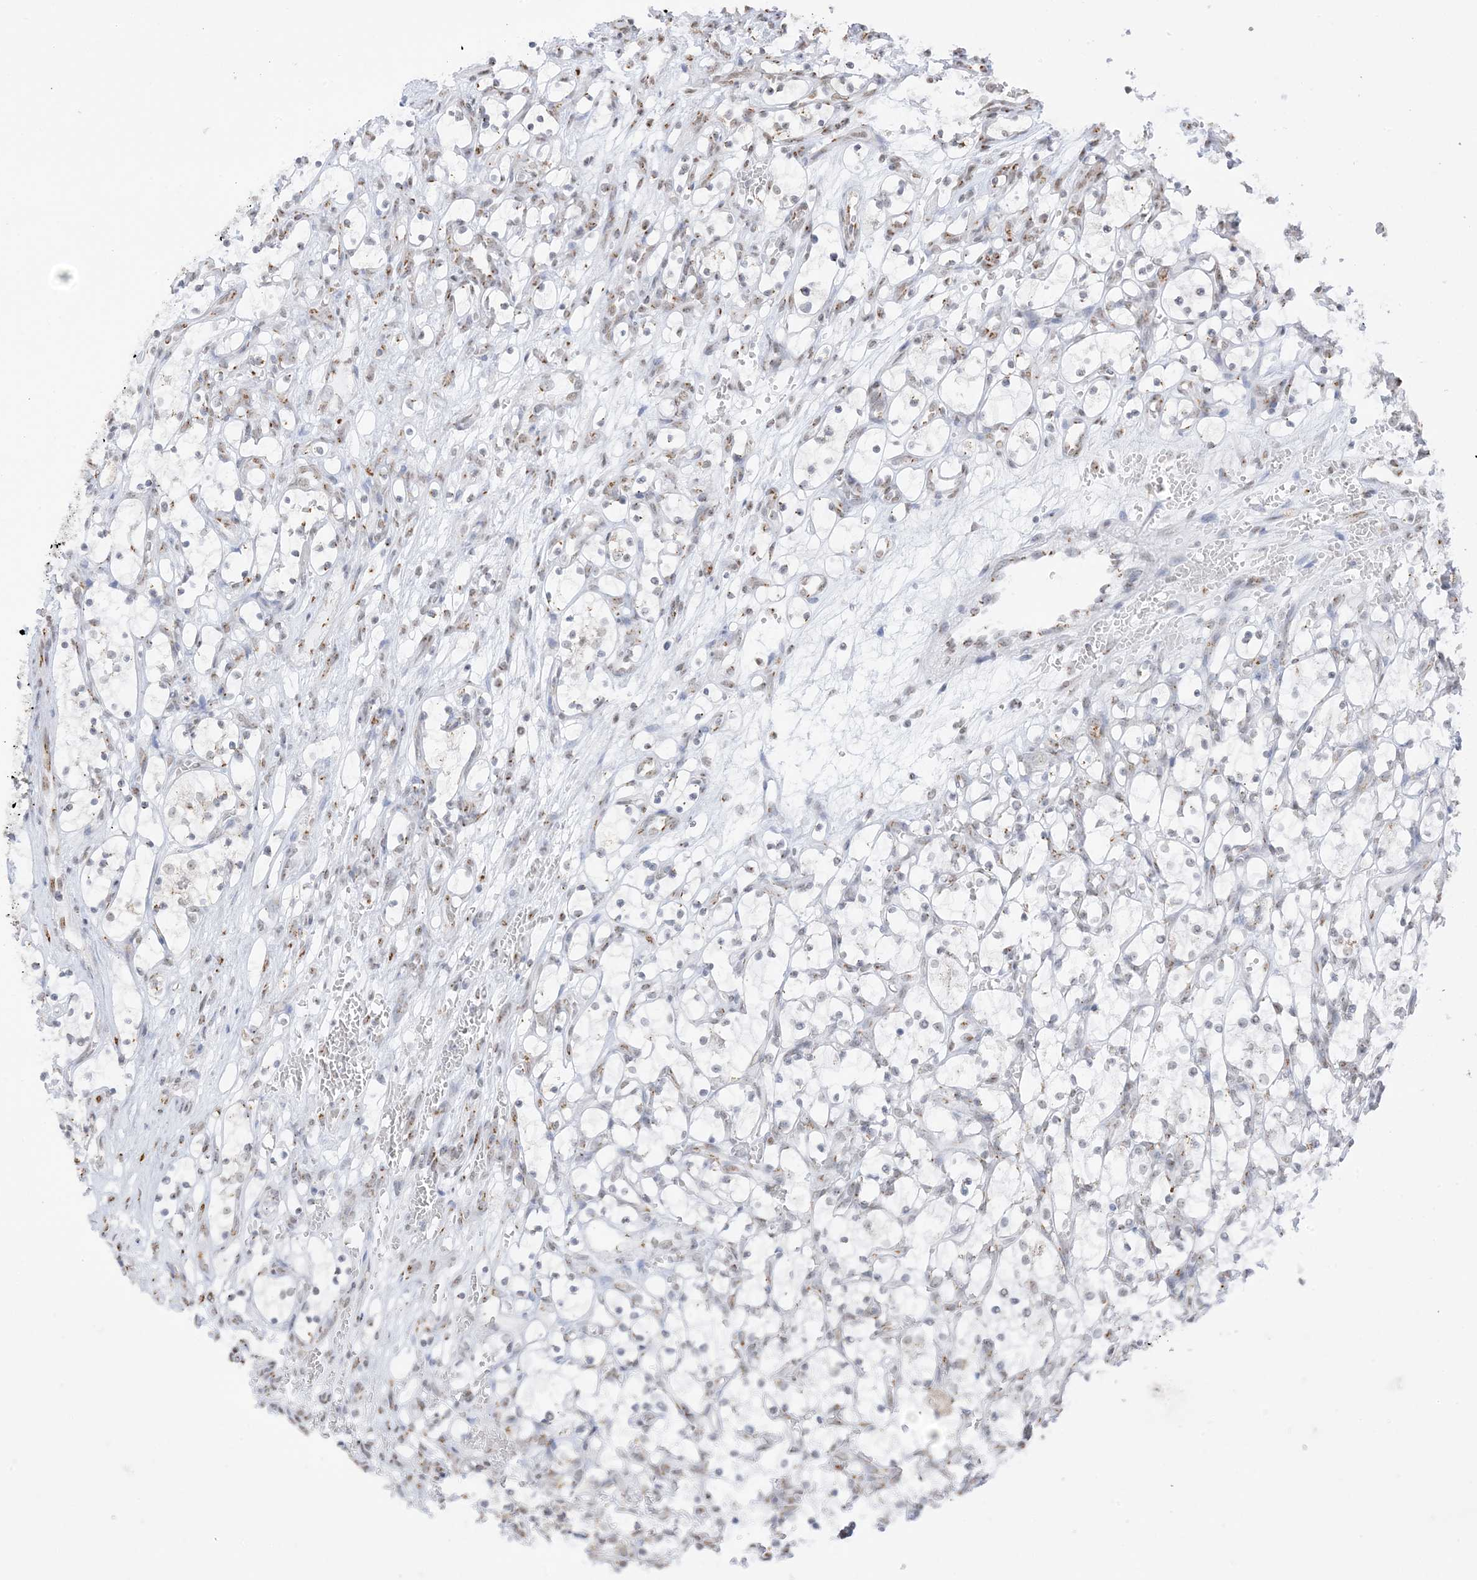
{"staining": {"intensity": "negative", "quantity": "none", "location": "none"}, "tissue": "renal cancer", "cell_type": "Tumor cells", "image_type": "cancer", "snomed": [{"axis": "morphology", "description": "Adenocarcinoma, NOS"}, {"axis": "topography", "description": "Kidney"}], "caption": "Protein analysis of renal cancer (adenocarcinoma) shows no significant expression in tumor cells.", "gene": "GPR107", "patient": {"sex": "female", "age": 69}}